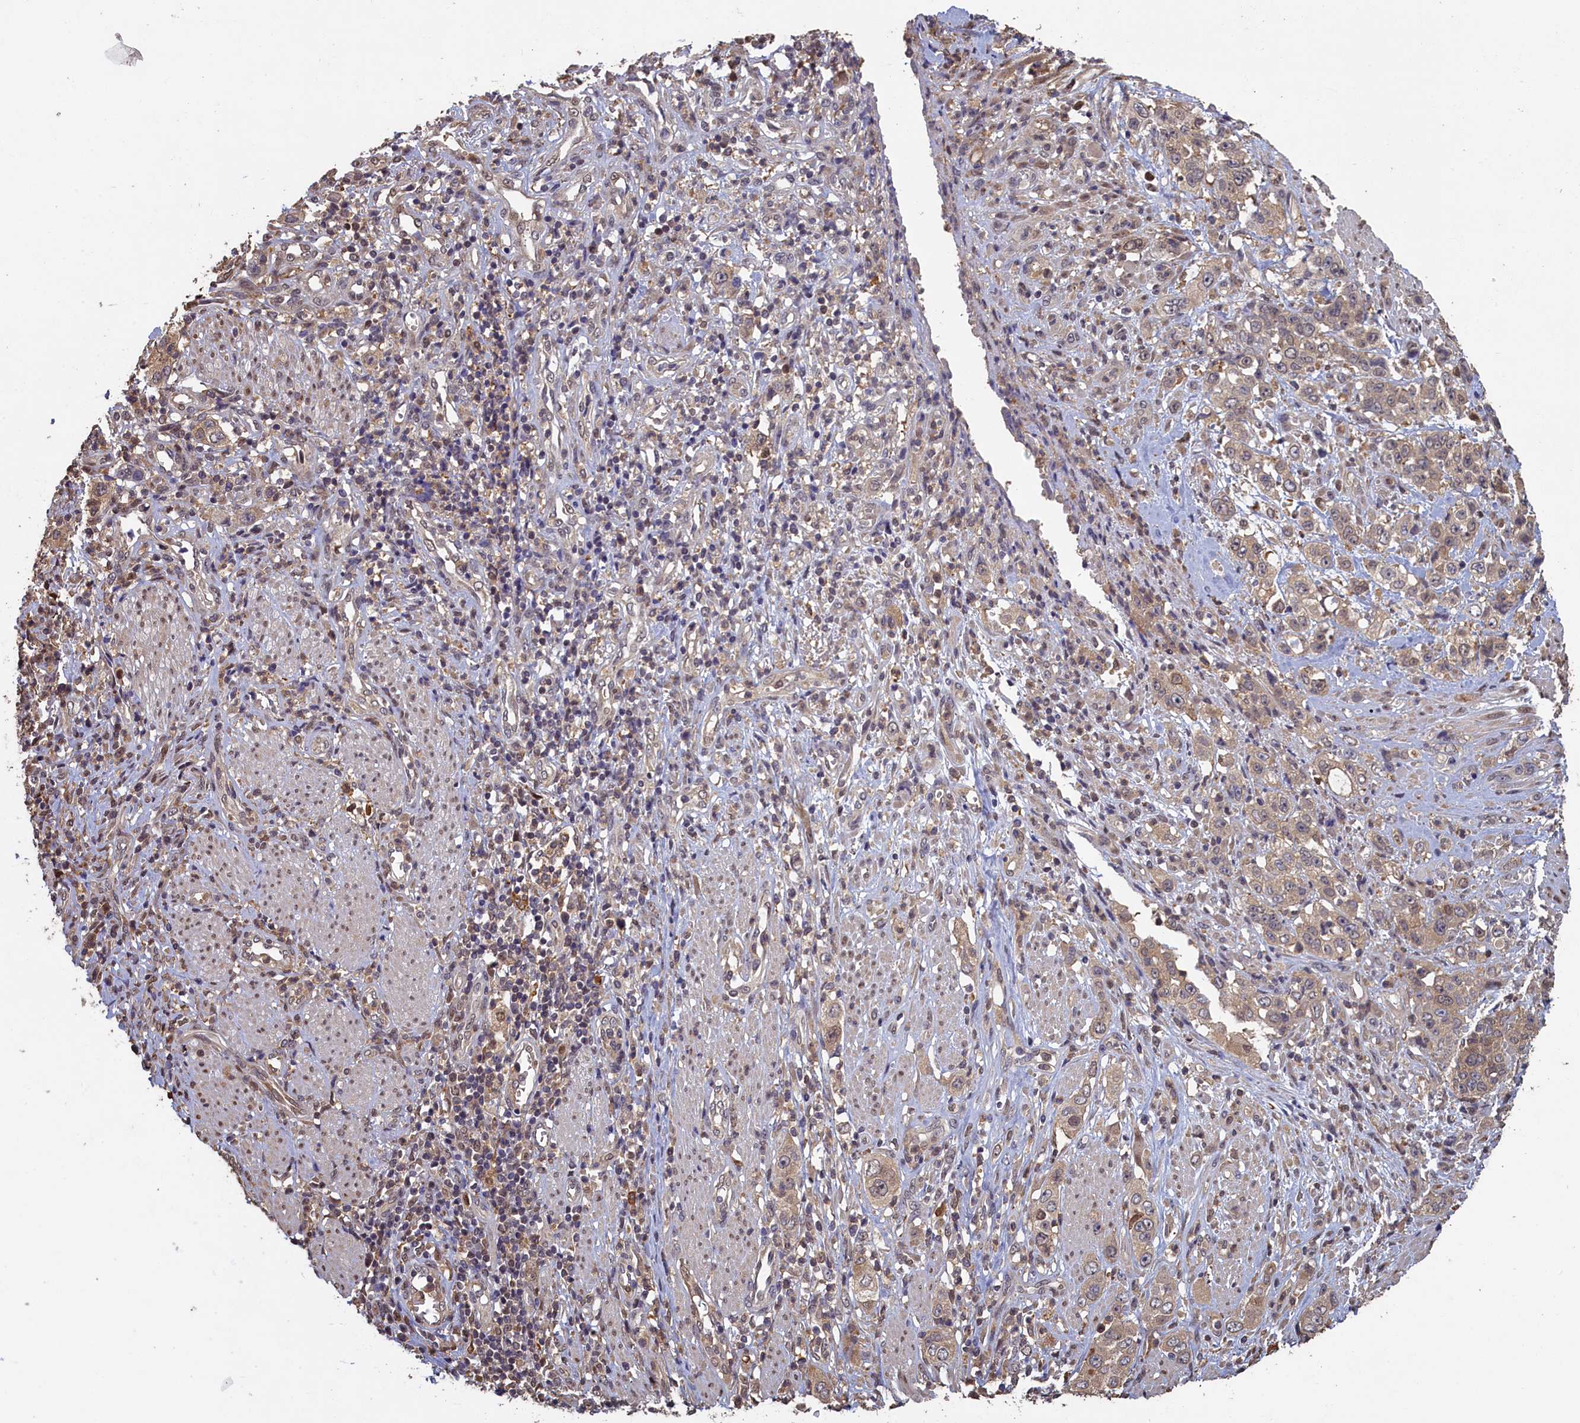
{"staining": {"intensity": "weak", "quantity": ">75%", "location": "cytoplasmic/membranous,nuclear"}, "tissue": "stomach cancer", "cell_type": "Tumor cells", "image_type": "cancer", "snomed": [{"axis": "morphology", "description": "Adenocarcinoma, NOS"}, {"axis": "topography", "description": "Stomach, upper"}], "caption": "The immunohistochemical stain highlights weak cytoplasmic/membranous and nuclear expression in tumor cells of adenocarcinoma (stomach) tissue. Nuclei are stained in blue.", "gene": "UCHL3", "patient": {"sex": "male", "age": 62}}